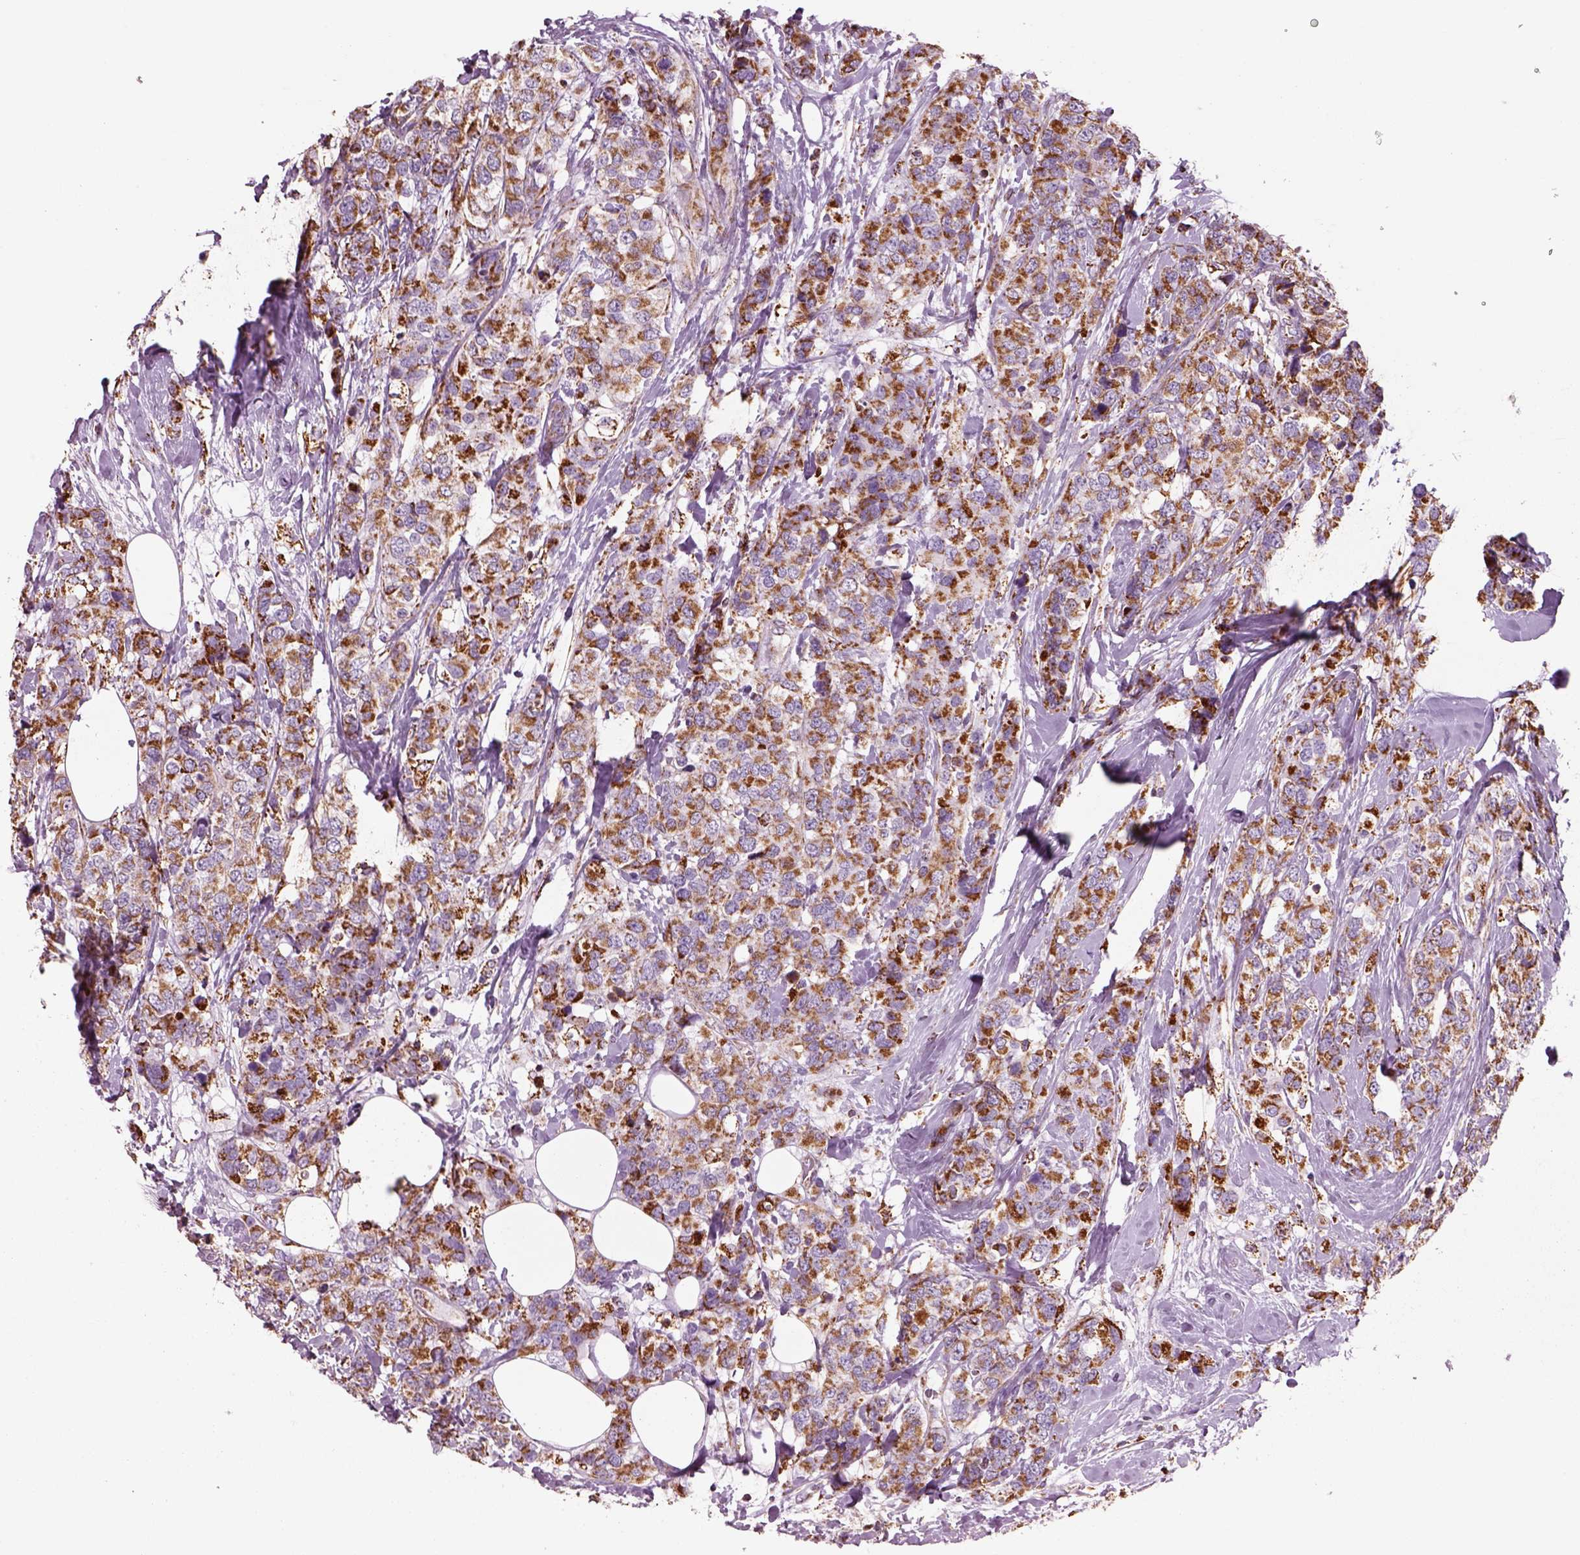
{"staining": {"intensity": "strong", "quantity": ">75%", "location": "cytoplasmic/membranous"}, "tissue": "breast cancer", "cell_type": "Tumor cells", "image_type": "cancer", "snomed": [{"axis": "morphology", "description": "Lobular carcinoma"}, {"axis": "topography", "description": "Breast"}], "caption": "Strong cytoplasmic/membranous expression is present in about >75% of tumor cells in breast cancer (lobular carcinoma).", "gene": "SLC25A24", "patient": {"sex": "female", "age": 59}}